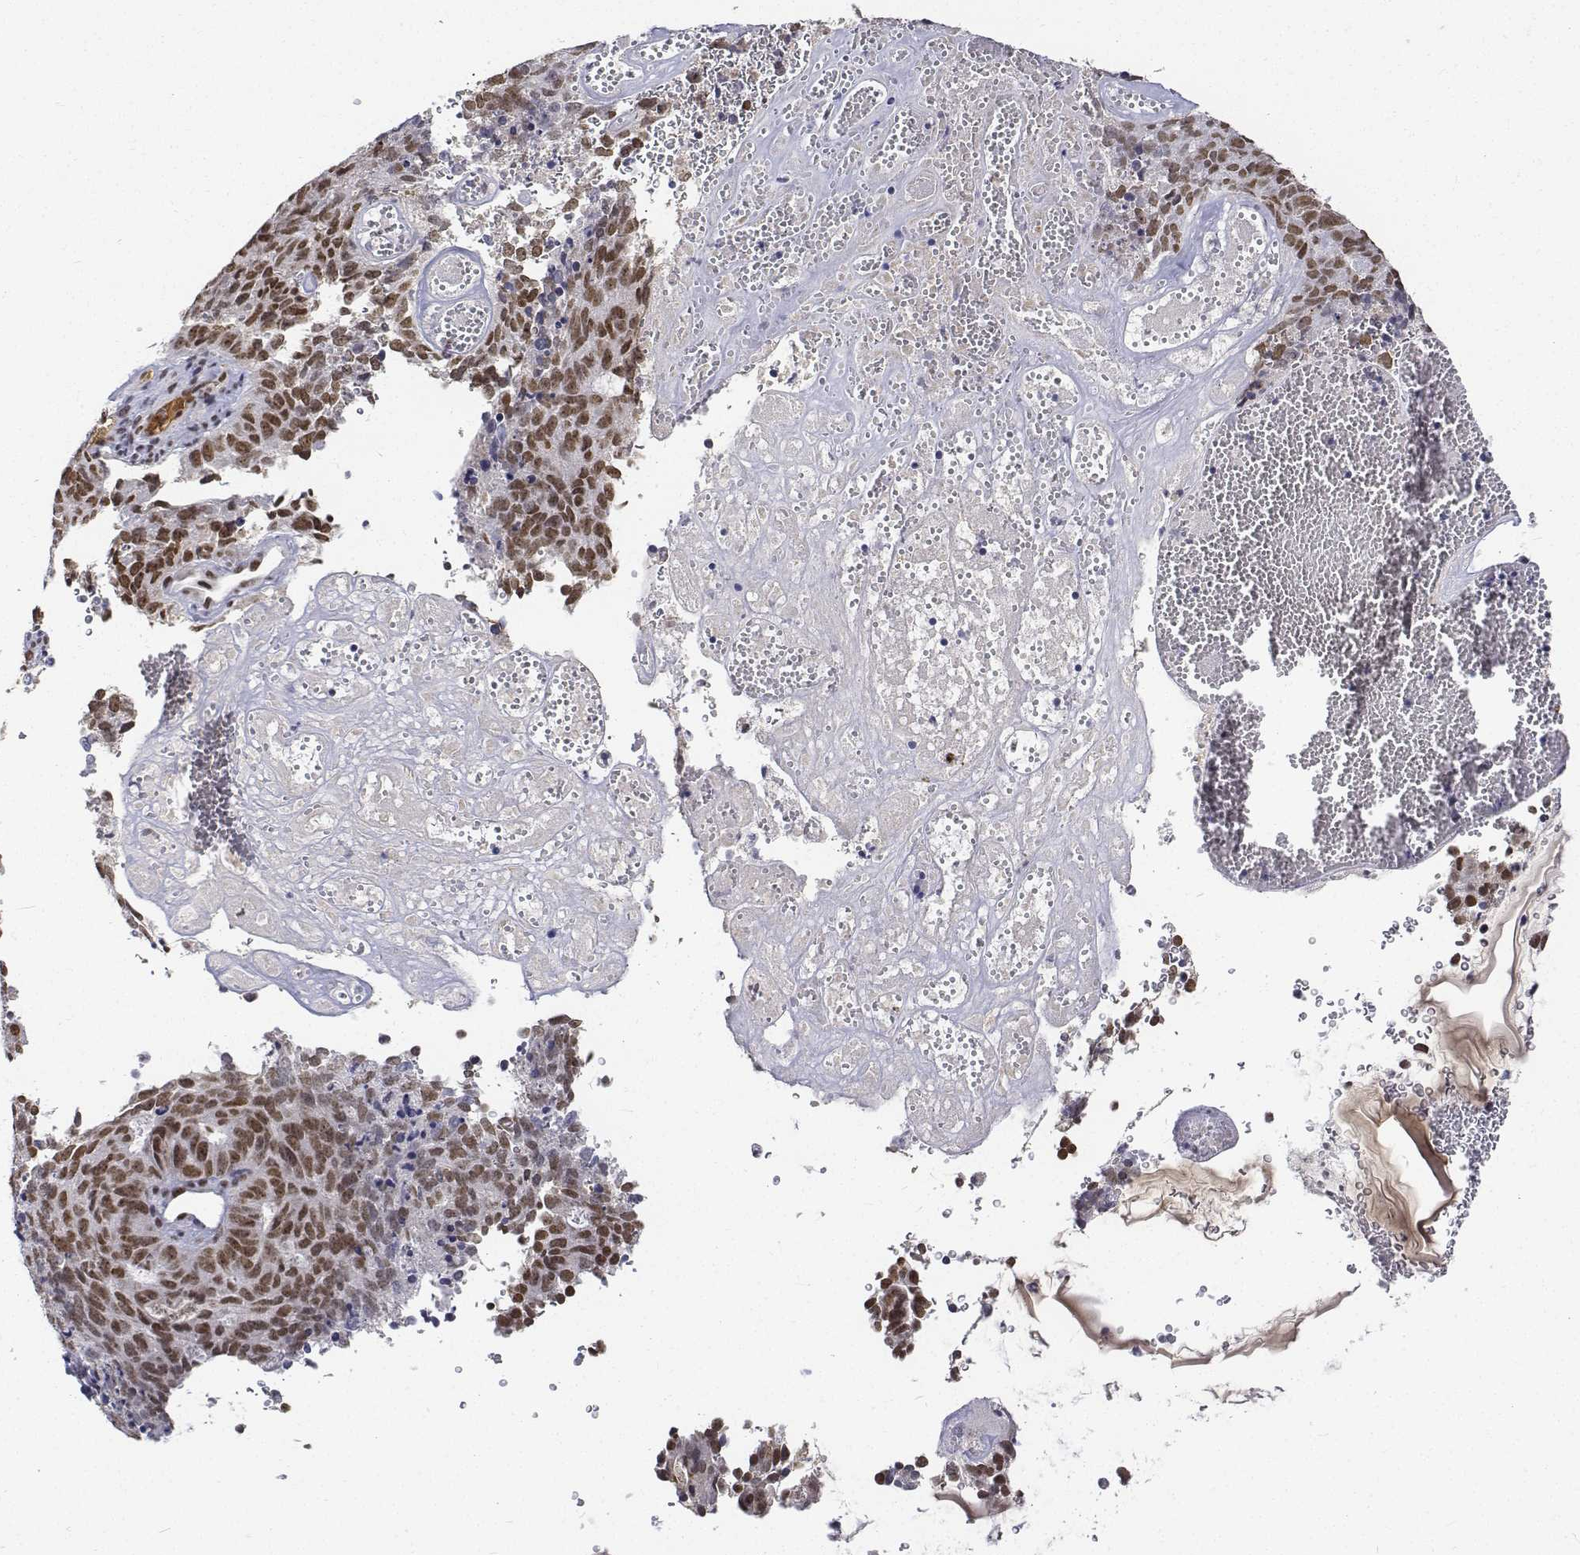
{"staining": {"intensity": "moderate", "quantity": ">75%", "location": "nuclear"}, "tissue": "cervical cancer", "cell_type": "Tumor cells", "image_type": "cancer", "snomed": [{"axis": "morphology", "description": "Adenocarcinoma, NOS"}, {"axis": "topography", "description": "Cervix"}], "caption": "Human cervical adenocarcinoma stained for a protein (brown) exhibits moderate nuclear positive staining in approximately >75% of tumor cells.", "gene": "ATRX", "patient": {"sex": "female", "age": 38}}